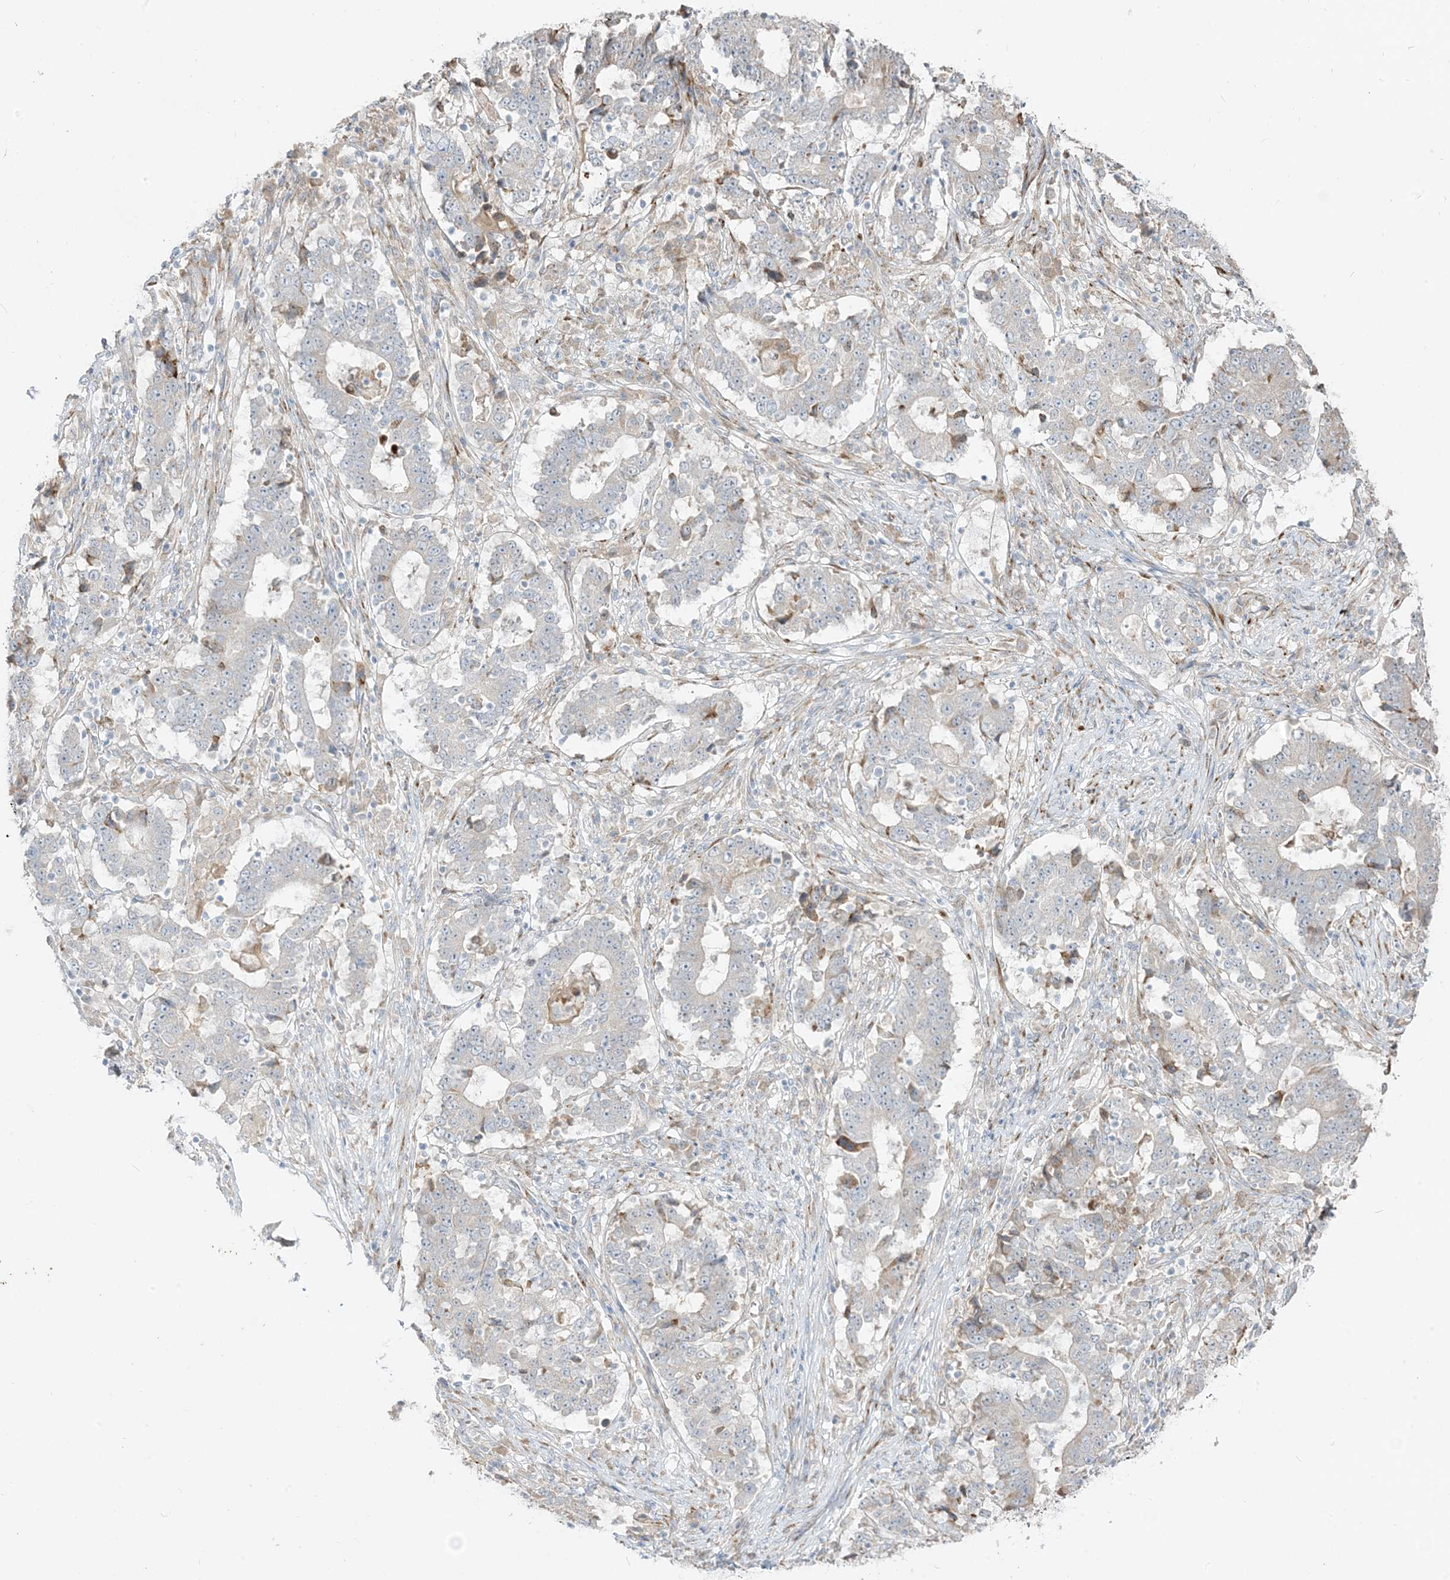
{"staining": {"intensity": "negative", "quantity": "none", "location": "none"}, "tissue": "stomach cancer", "cell_type": "Tumor cells", "image_type": "cancer", "snomed": [{"axis": "morphology", "description": "Adenocarcinoma, NOS"}, {"axis": "topography", "description": "Stomach"}], "caption": "Immunohistochemical staining of human stomach cancer demonstrates no significant staining in tumor cells.", "gene": "LOXL3", "patient": {"sex": "male", "age": 59}}